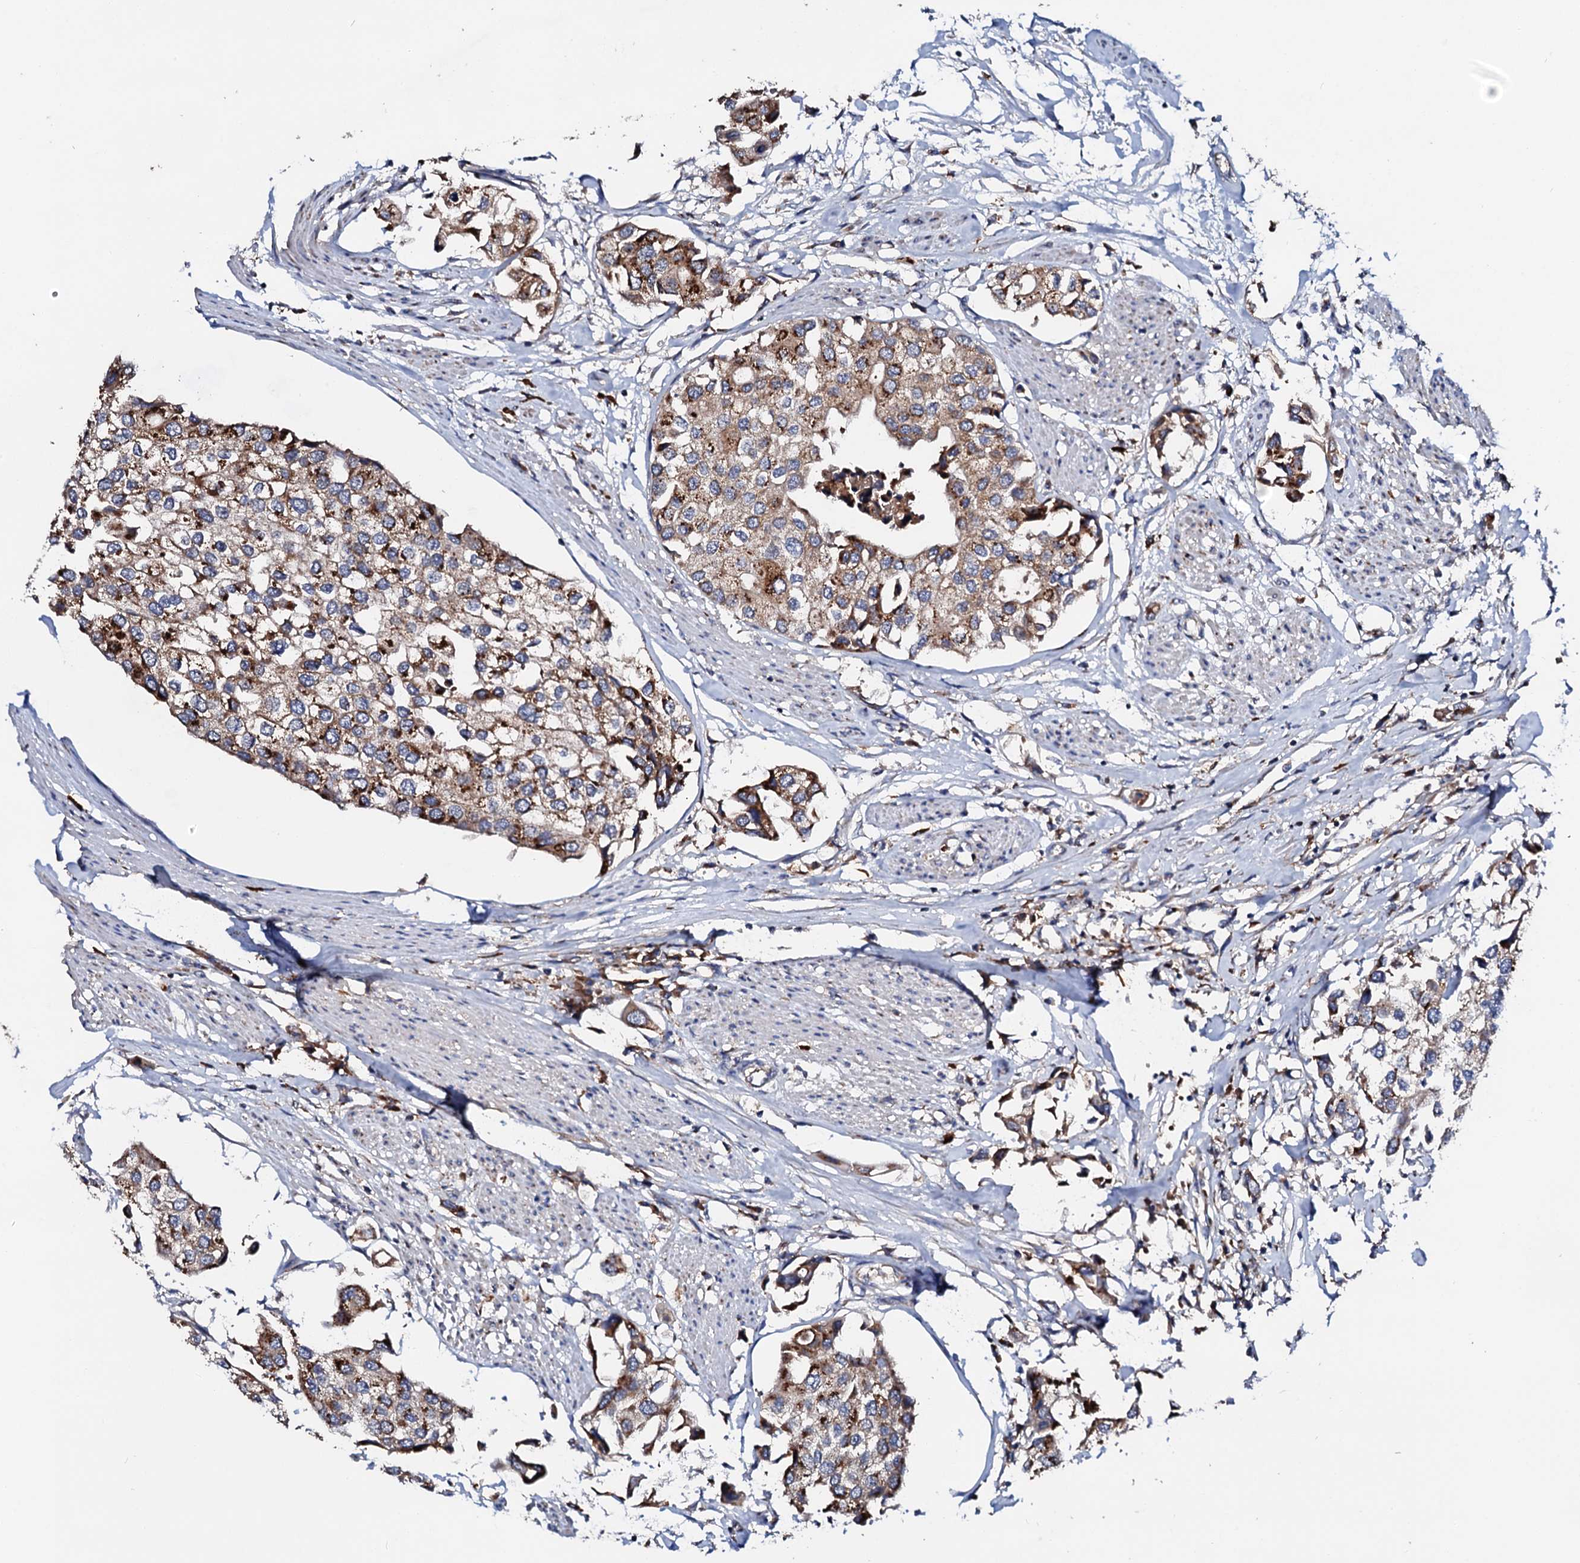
{"staining": {"intensity": "moderate", "quantity": ">75%", "location": "cytoplasmic/membranous"}, "tissue": "urothelial cancer", "cell_type": "Tumor cells", "image_type": "cancer", "snomed": [{"axis": "morphology", "description": "Urothelial carcinoma, High grade"}, {"axis": "topography", "description": "Urinary bladder"}], "caption": "Urothelial cancer stained for a protein (brown) displays moderate cytoplasmic/membranous positive positivity in approximately >75% of tumor cells.", "gene": "ST3GAL1", "patient": {"sex": "male", "age": 64}}